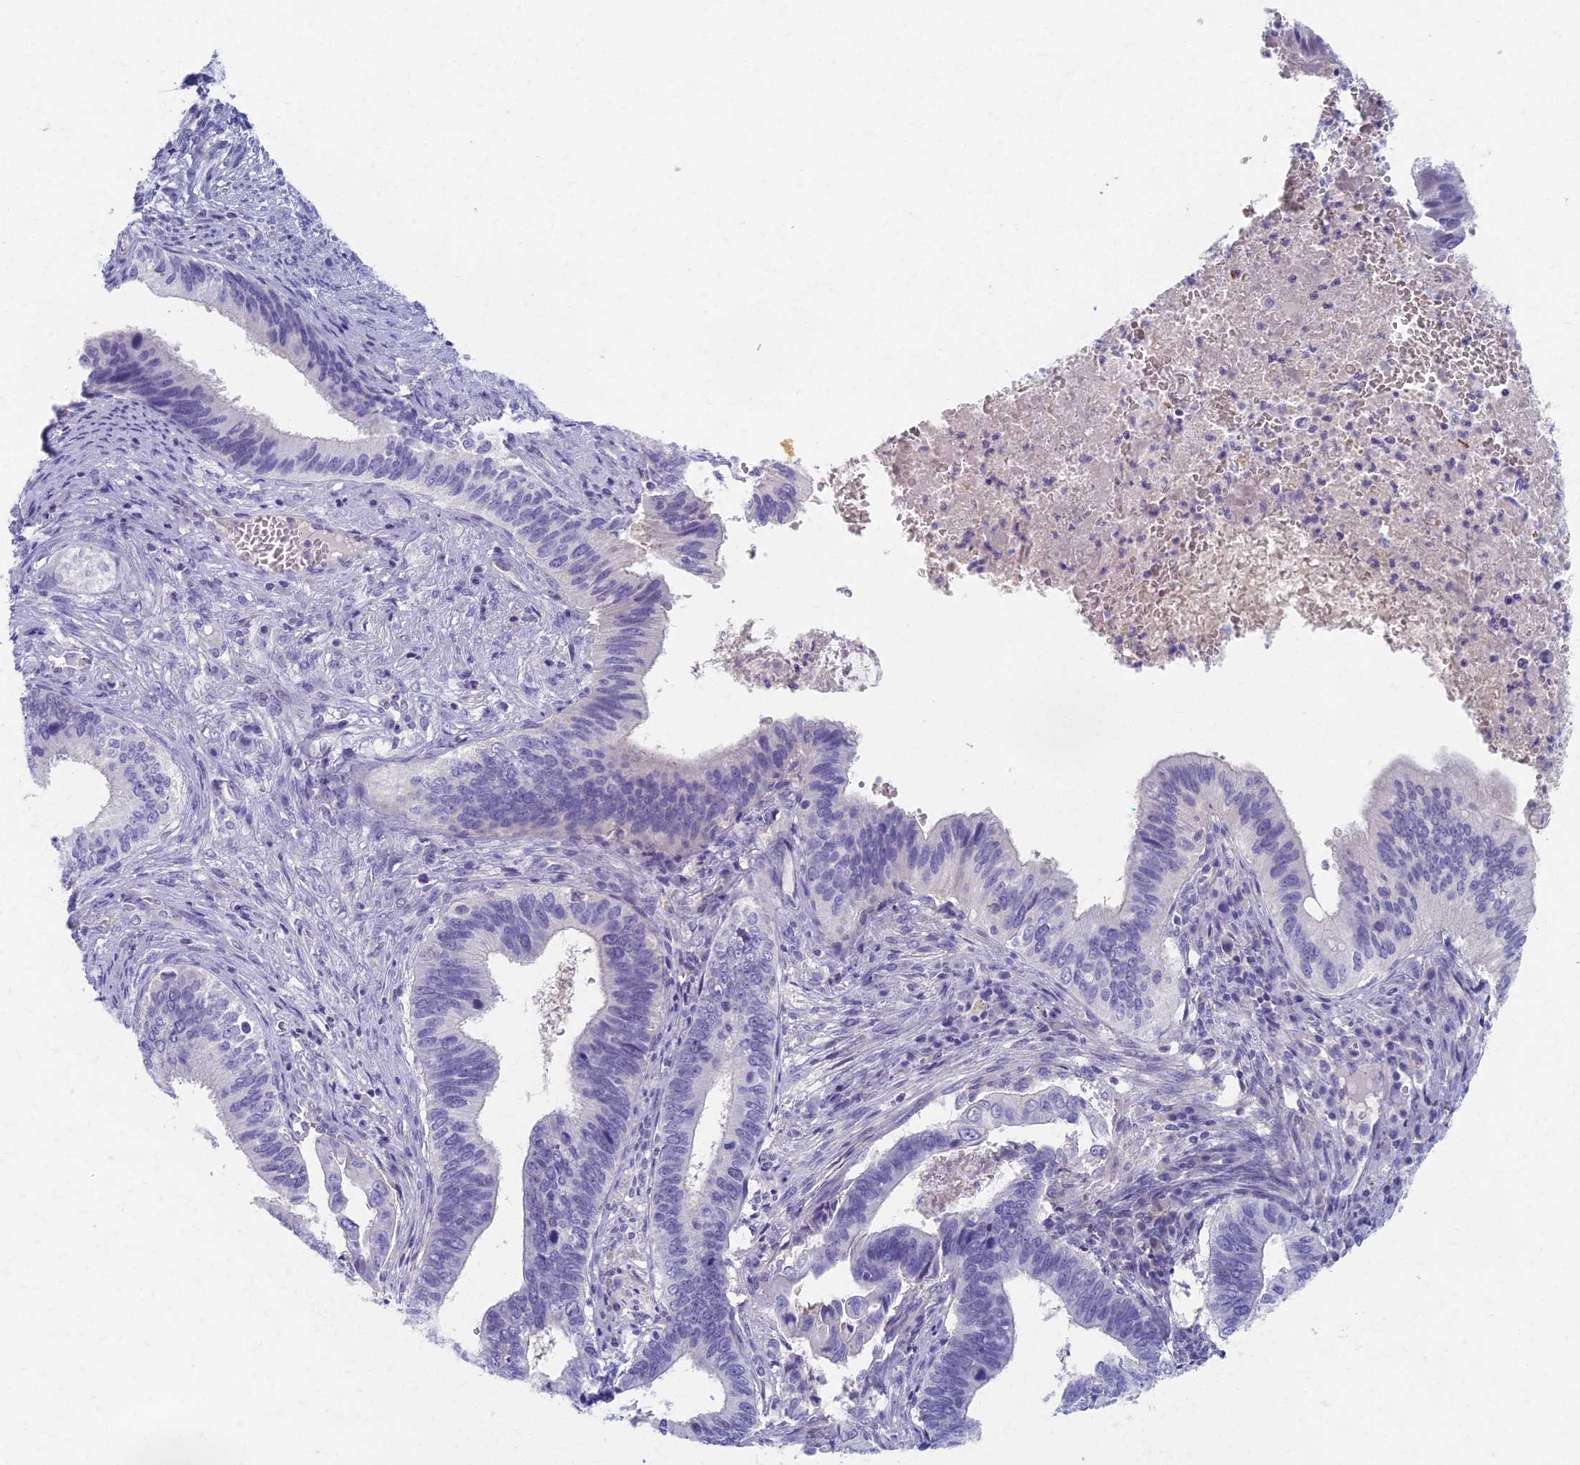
{"staining": {"intensity": "negative", "quantity": "none", "location": "none"}, "tissue": "cervical cancer", "cell_type": "Tumor cells", "image_type": "cancer", "snomed": [{"axis": "morphology", "description": "Adenocarcinoma, NOS"}, {"axis": "topography", "description": "Cervix"}], "caption": "There is no significant staining in tumor cells of cervical cancer.", "gene": "AP4E1", "patient": {"sex": "female", "age": 42}}